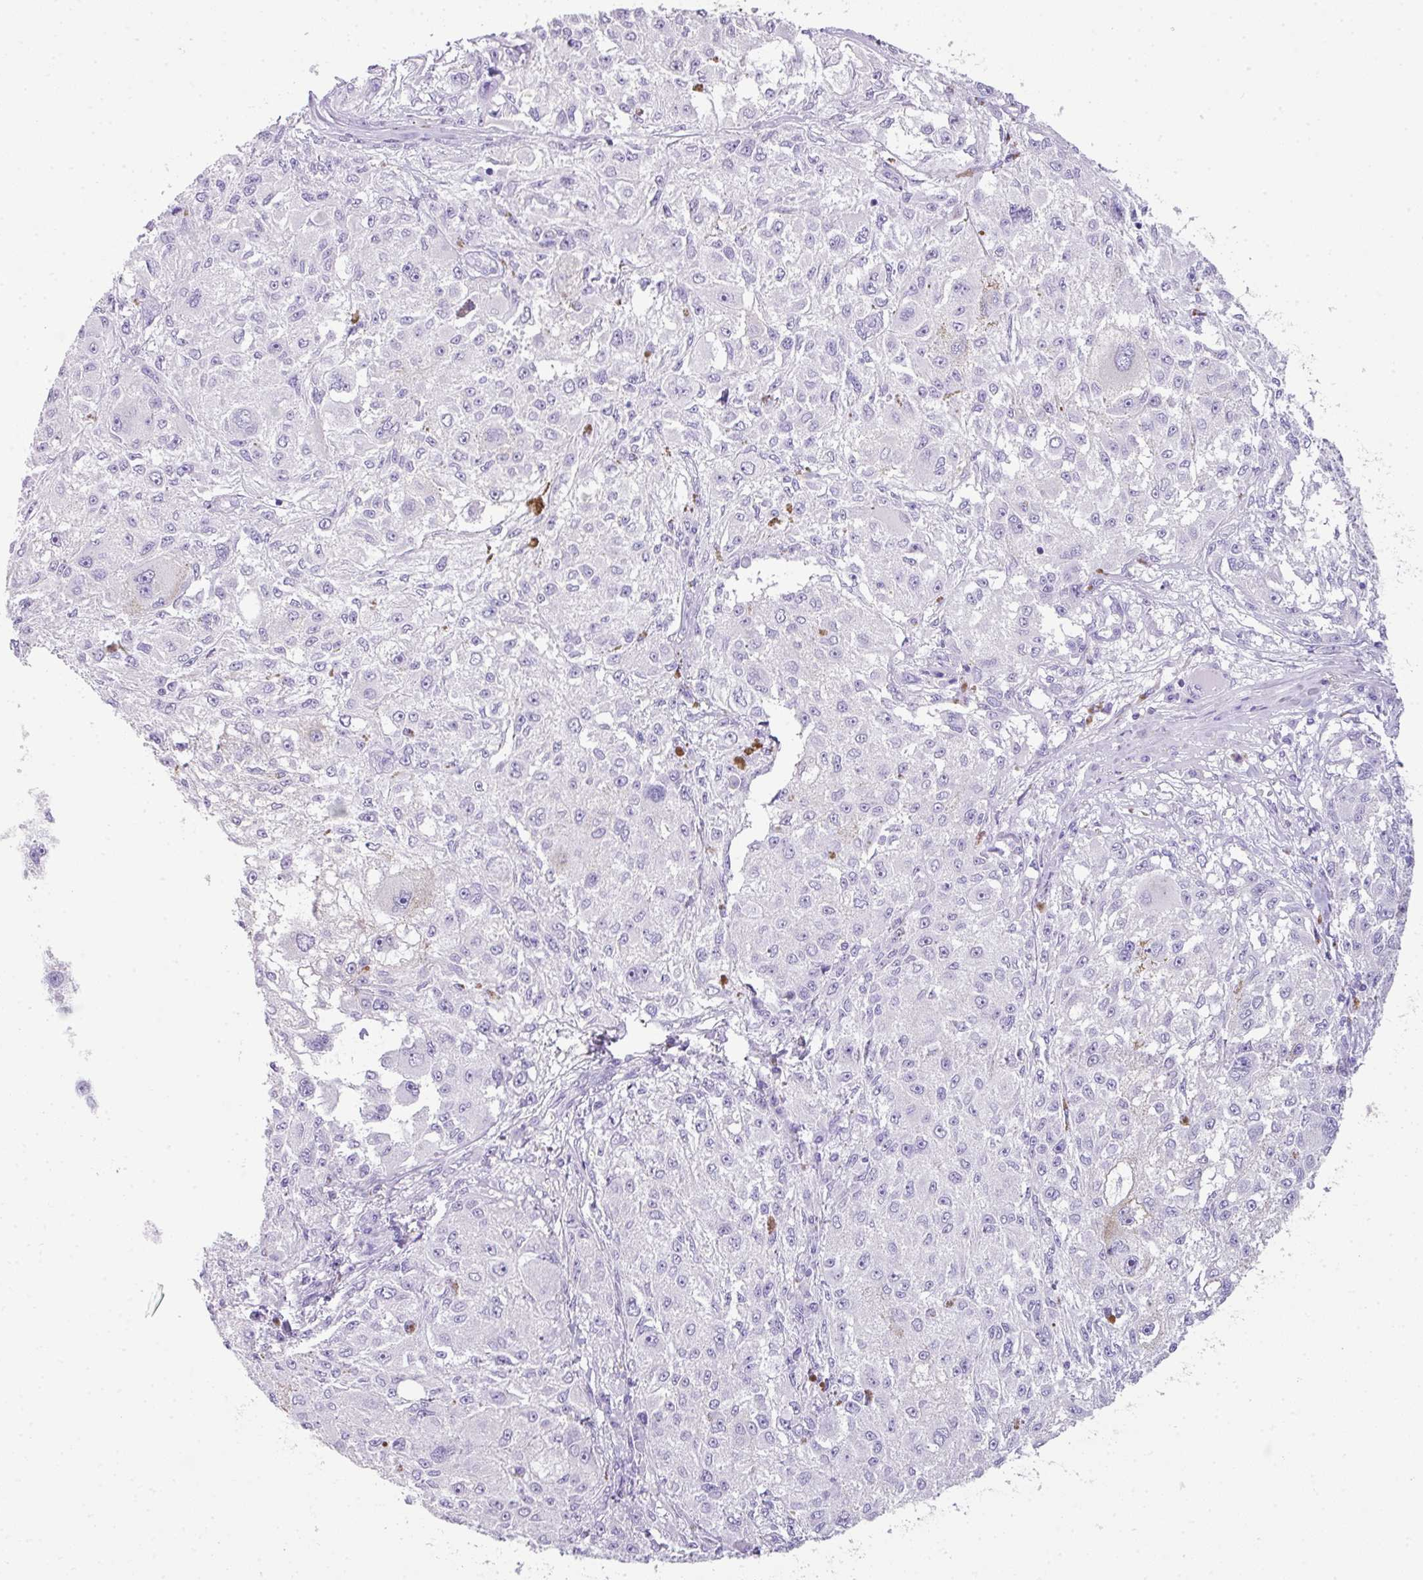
{"staining": {"intensity": "negative", "quantity": "none", "location": "none"}, "tissue": "melanoma", "cell_type": "Tumor cells", "image_type": "cancer", "snomed": [{"axis": "morphology", "description": "Necrosis, NOS"}, {"axis": "morphology", "description": "Malignant melanoma, NOS"}, {"axis": "topography", "description": "Skin"}], "caption": "Protein analysis of malignant melanoma demonstrates no significant positivity in tumor cells.", "gene": "TNP1", "patient": {"sex": "female", "age": 87}}